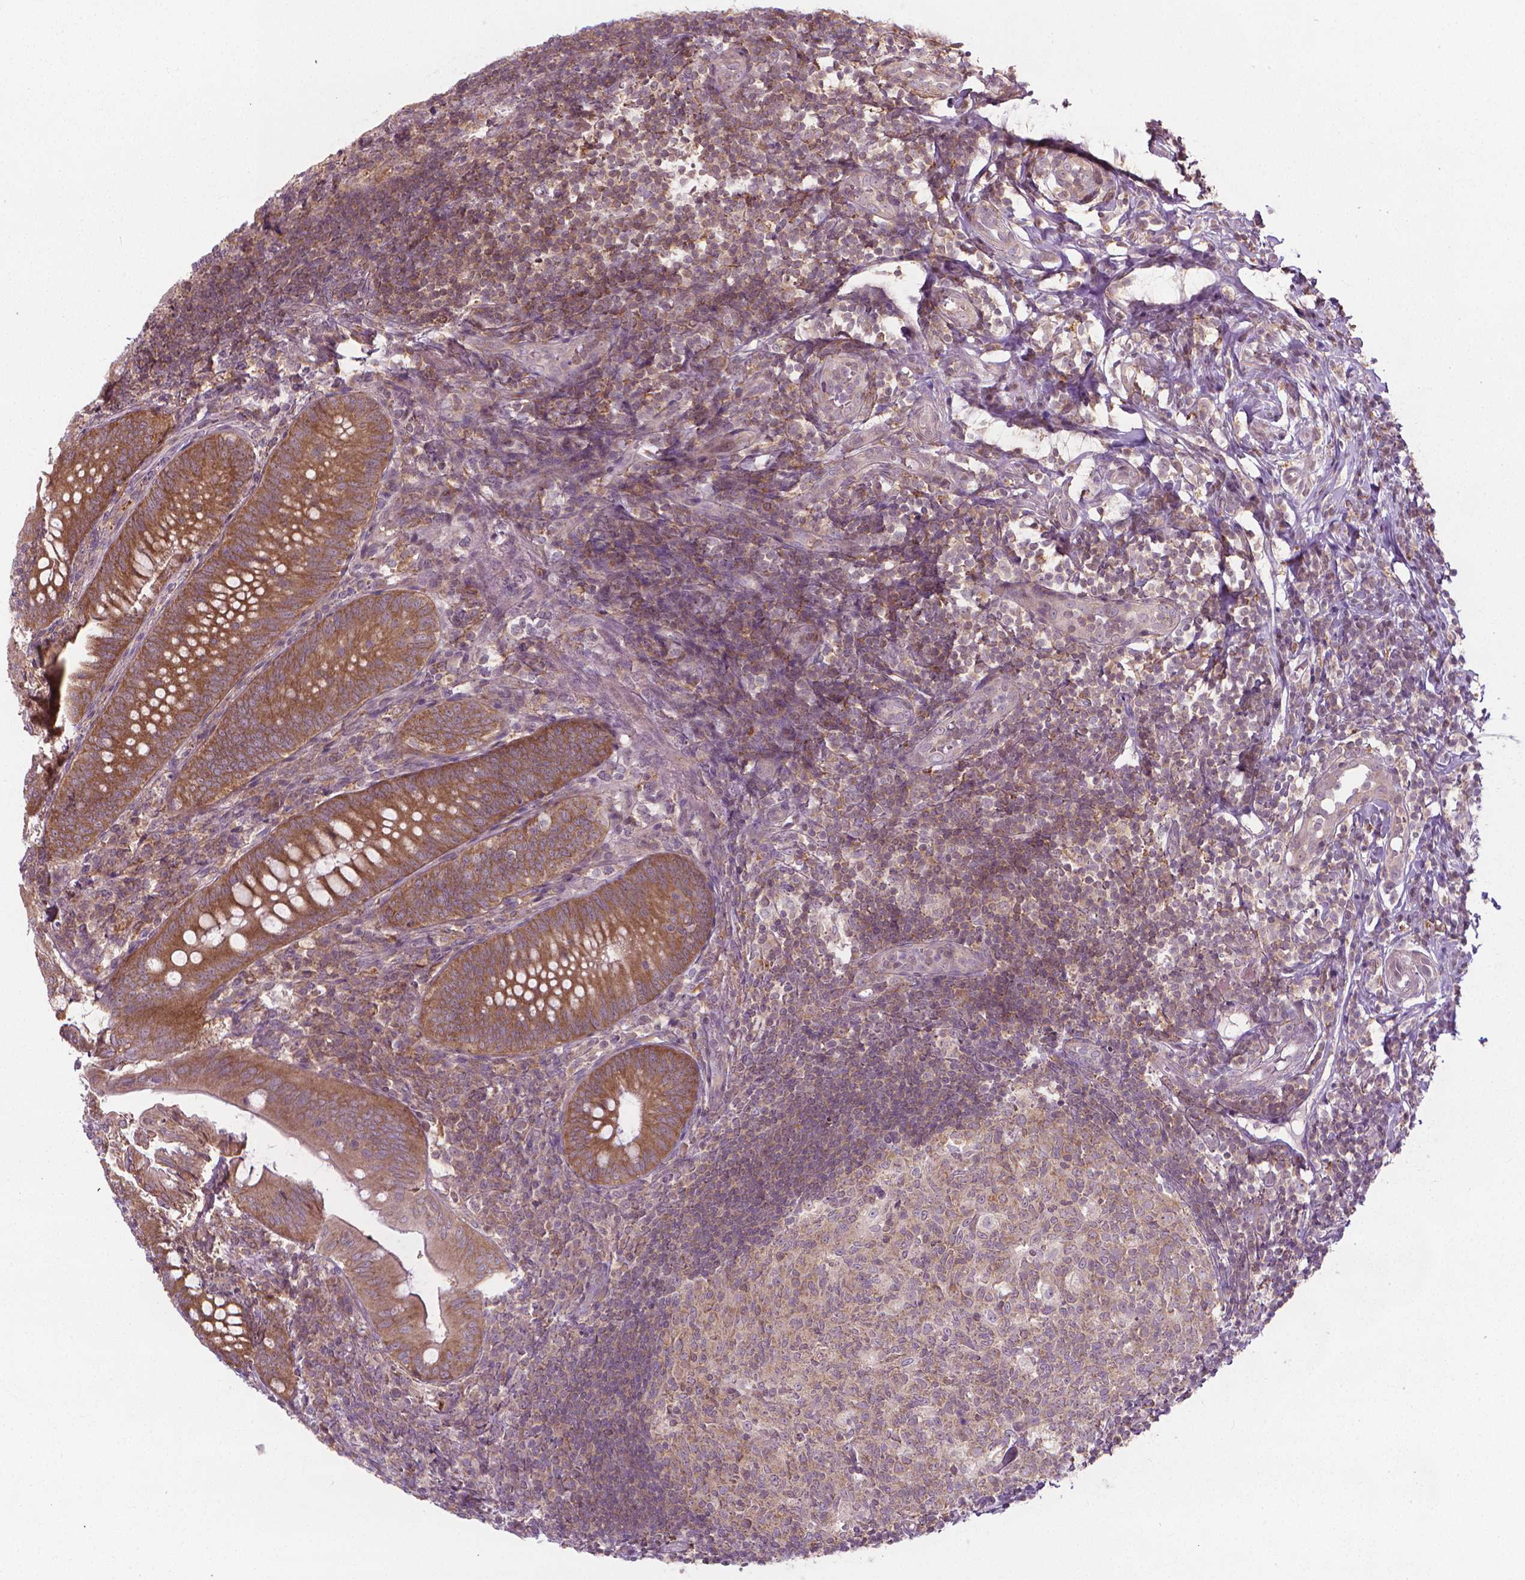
{"staining": {"intensity": "strong", "quantity": ">75%", "location": "cytoplasmic/membranous"}, "tissue": "appendix", "cell_type": "Glandular cells", "image_type": "normal", "snomed": [{"axis": "morphology", "description": "Normal tissue, NOS"}, {"axis": "morphology", "description": "Inflammation, NOS"}, {"axis": "topography", "description": "Appendix"}], "caption": "IHC (DAB (3,3'-diaminobenzidine)) staining of benign human appendix exhibits strong cytoplasmic/membranous protein staining in about >75% of glandular cells. (Stains: DAB (3,3'-diaminobenzidine) in brown, nuclei in blue, Microscopy: brightfield microscopy at high magnification).", "gene": "PRAG1", "patient": {"sex": "male", "age": 16}}